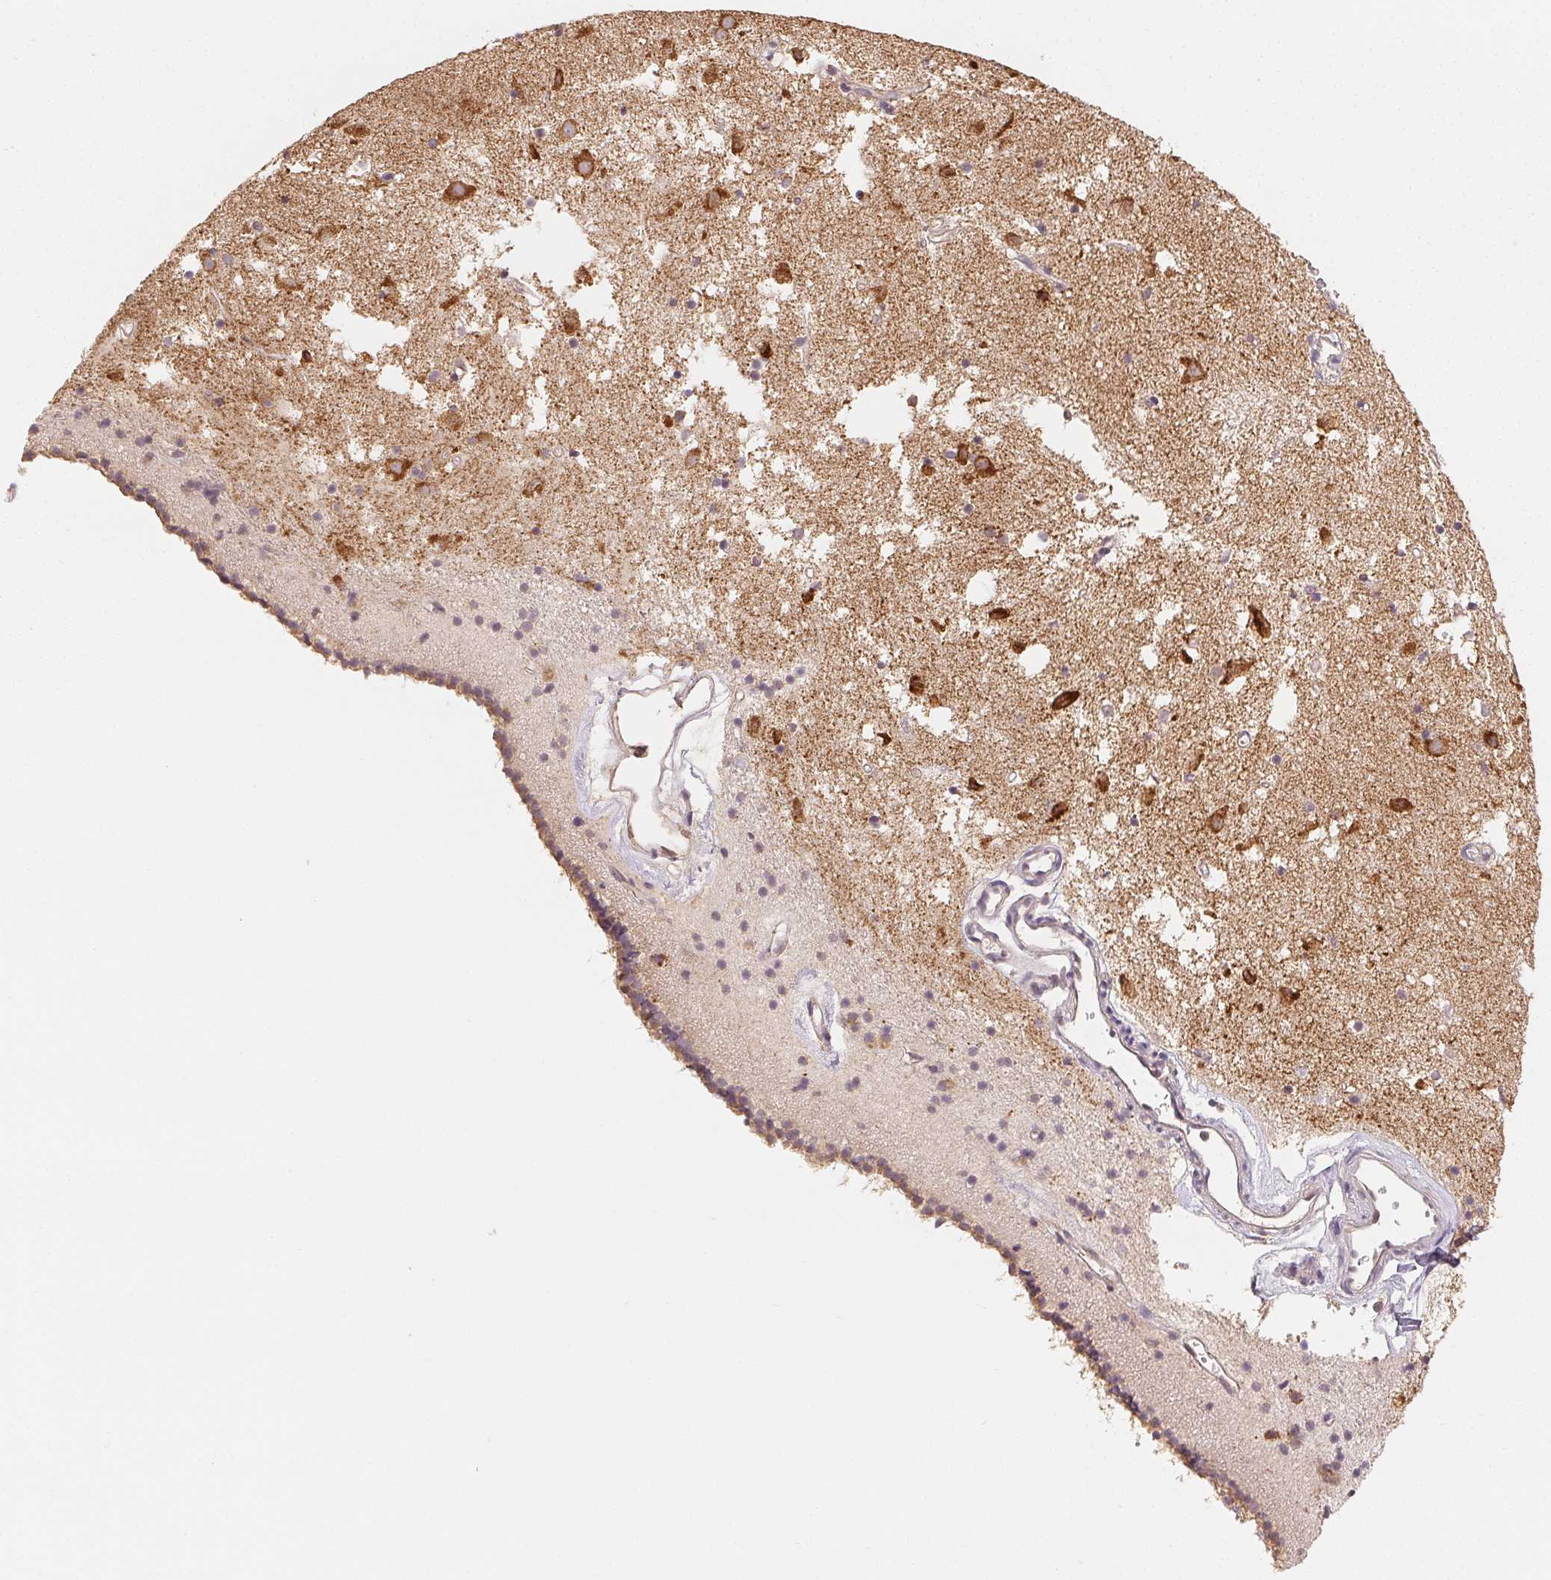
{"staining": {"intensity": "moderate", "quantity": "25%-75%", "location": "cytoplasmic/membranous"}, "tissue": "caudate", "cell_type": "Glial cells", "image_type": "normal", "snomed": [{"axis": "morphology", "description": "Normal tissue, NOS"}, {"axis": "topography", "description": "Lateral ventricle wall"}], "caption": "Caudate stained with a brown dye exhibits moderate cytoplasmic/membranous positive staining in about 25%-75% of glial cells.", "gene": "SEZ6L2", "patient": {"sex": "female", "age": 71}}